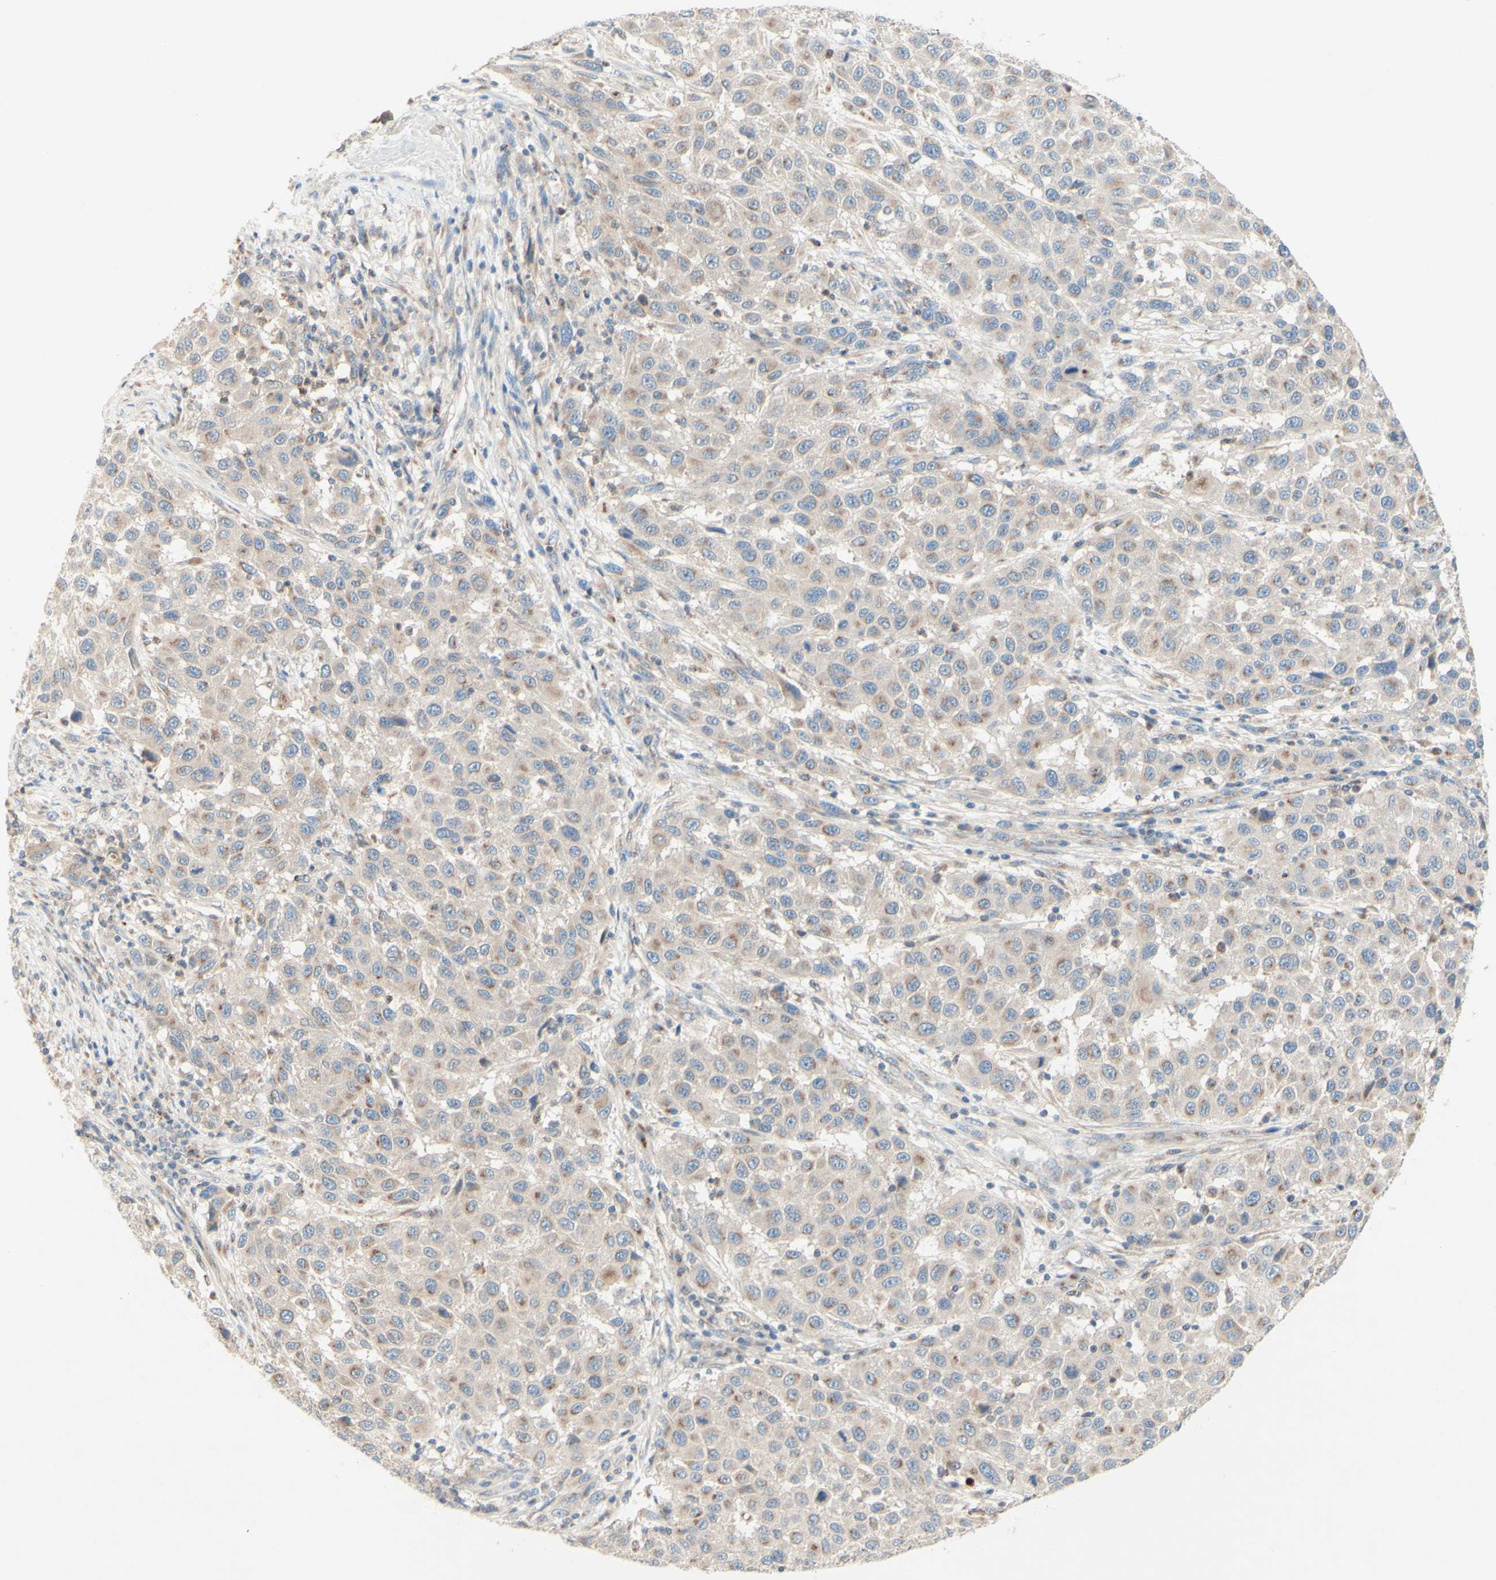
{"staining": {"intensity": "moderate", "quantity": "<25%", "location": "cytoplasmic/membranous"}, "tissue": "melanoma", "cell_type": "Tumor cells", "image_type": "cancer", "snomed": [{"axis": "morphology", "description": "Malignant melanoma, Metastatic site"}, {"axis": "topography", "description": "Lymph node"}], "caption": "IHC image of melanoma stained for a protein (brown), which displays low levels of moderate cytoplasmic/membranous positivity in about <25% of tumor cells.", "gene": "MTM1", "patient": {"sex": "male", "age": 61}}